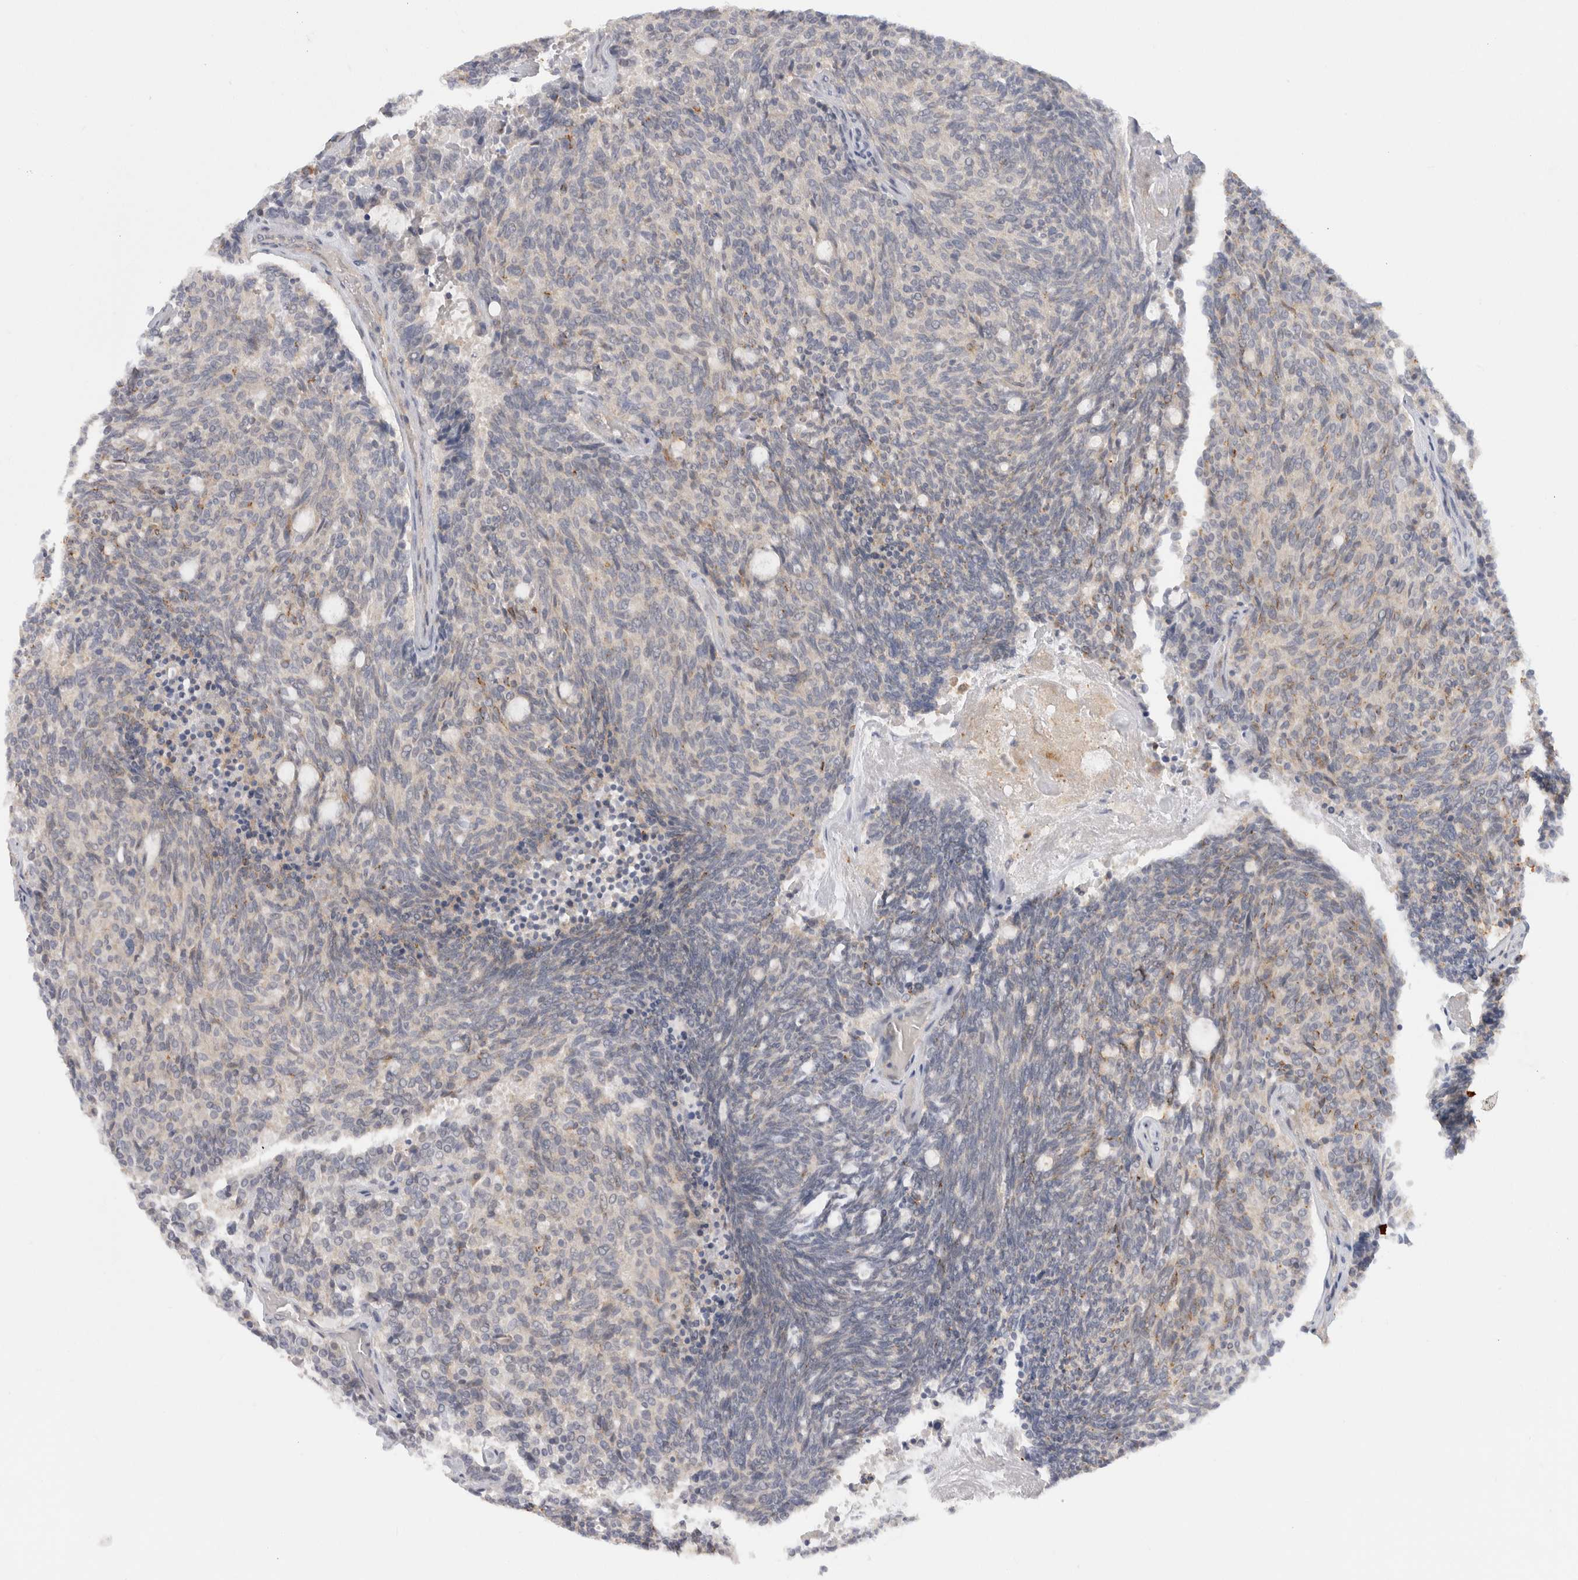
{"staining": {"intensity": "weak", "quantity": "<25%", "location": "cytoplasmic/membranous"}, "tissue": "carcinoid", "cell_type": "Tumor cells", "image_type": "cancer", "snomed": [{"axis": "morphology", "description": "Carcinoid, malignant, NOS"}, {"axis": "topography", "description": "Pancreas"}], "caption": "IHC of malignant carcinoid reveals no staining in tumor cells. (Brightfield microscopy of DAB immunohistochemistry at high magnification).", "gene": "CHRM4", "patient": {"sex": "female", "age": 54}}